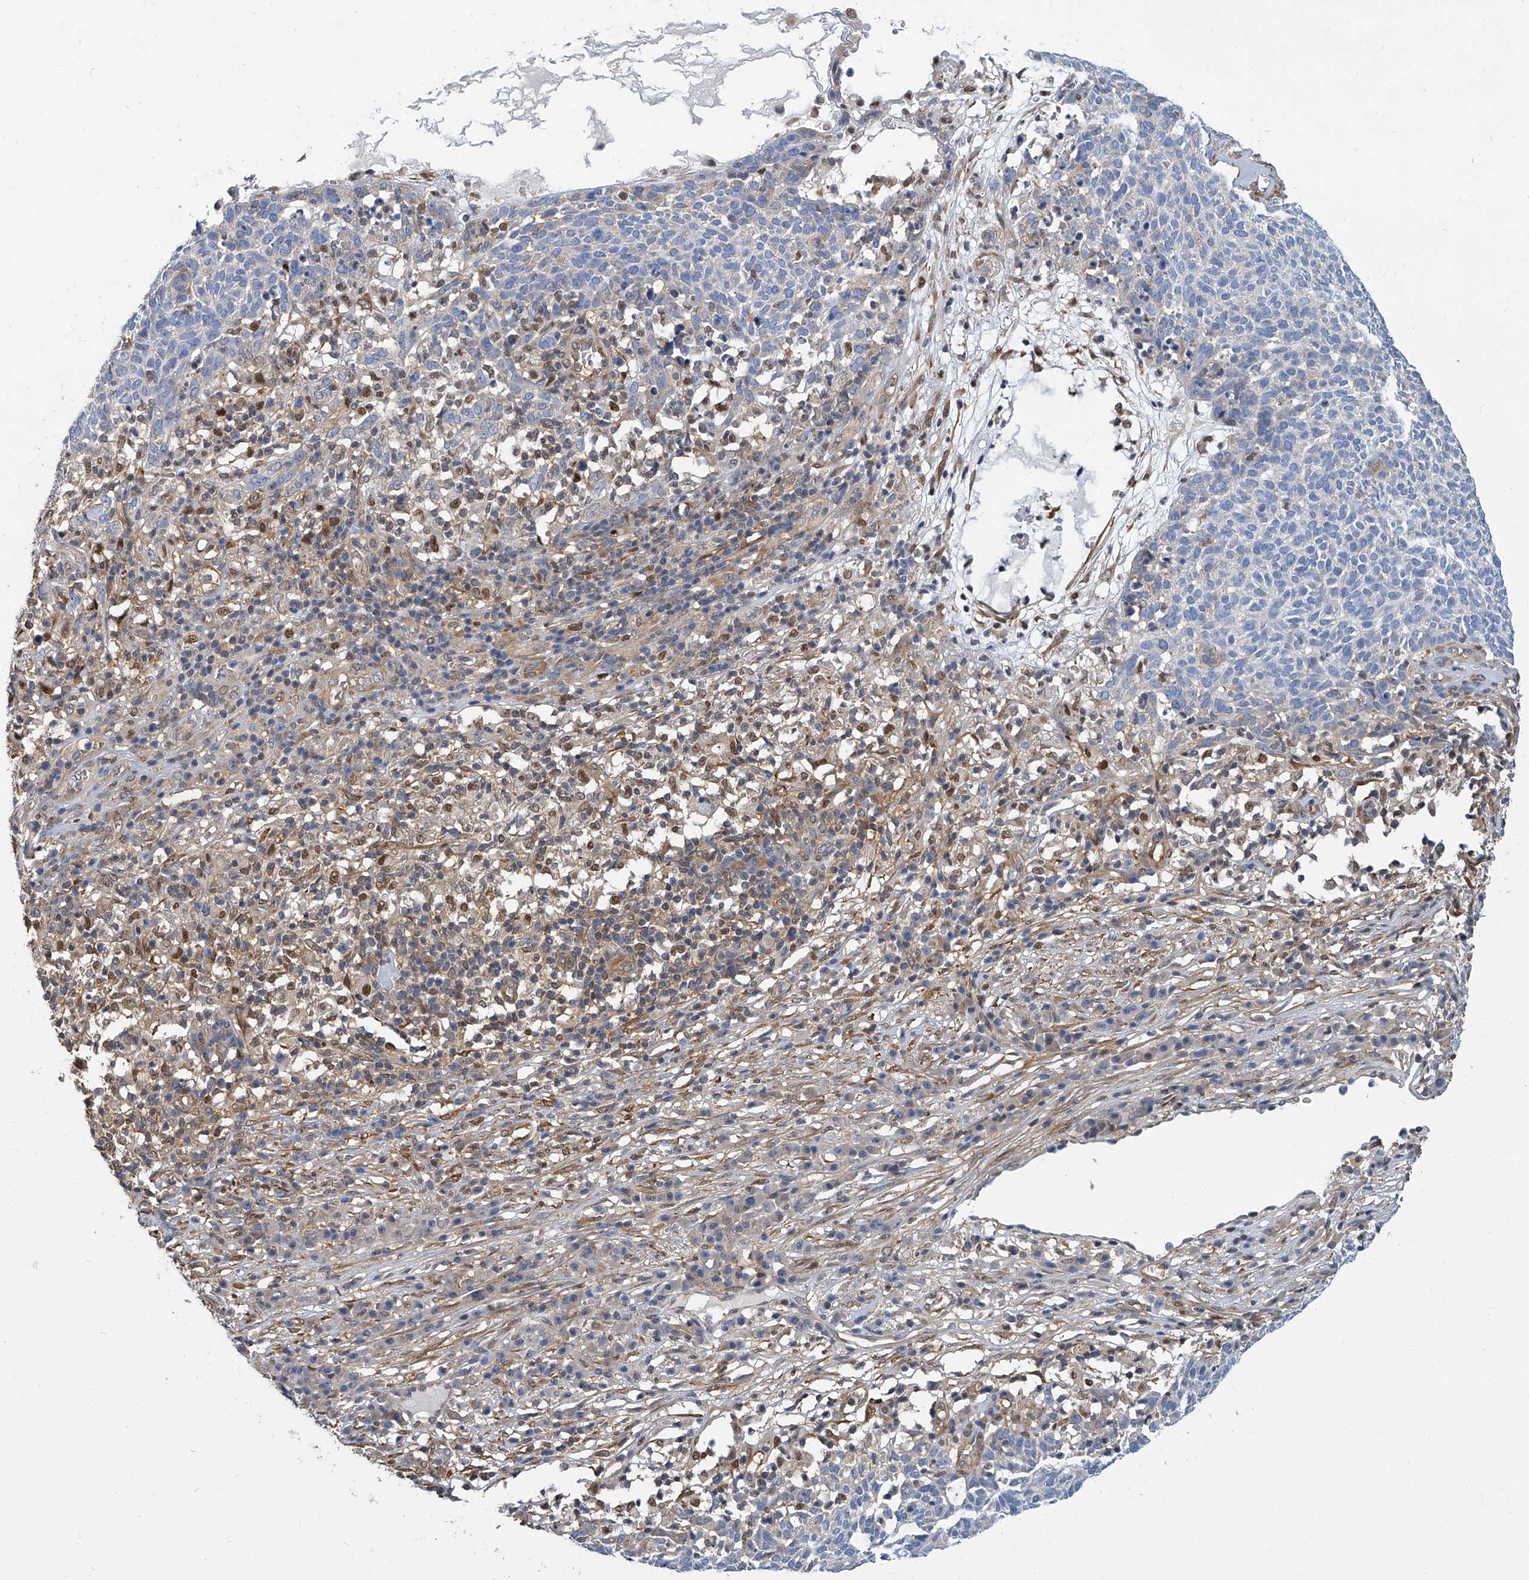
{"staining": {"intensity": "negative", "quantity": "none", "location": "none"}, "tissue": "skin cancer", "cell_type": "Tumor cells", "image_type": "cancer", "snomed": [{"axis": "morphology", "description": "Squamous cell carcinoma, NOS"}, {"axis": "topography", "description": "Skin"}], "caption": "There is no significant staining in tumor cells of squamous cell carcinoma (skin).", "gene": "PSMB10", "patient": {"sex": "female", "age": 90}}